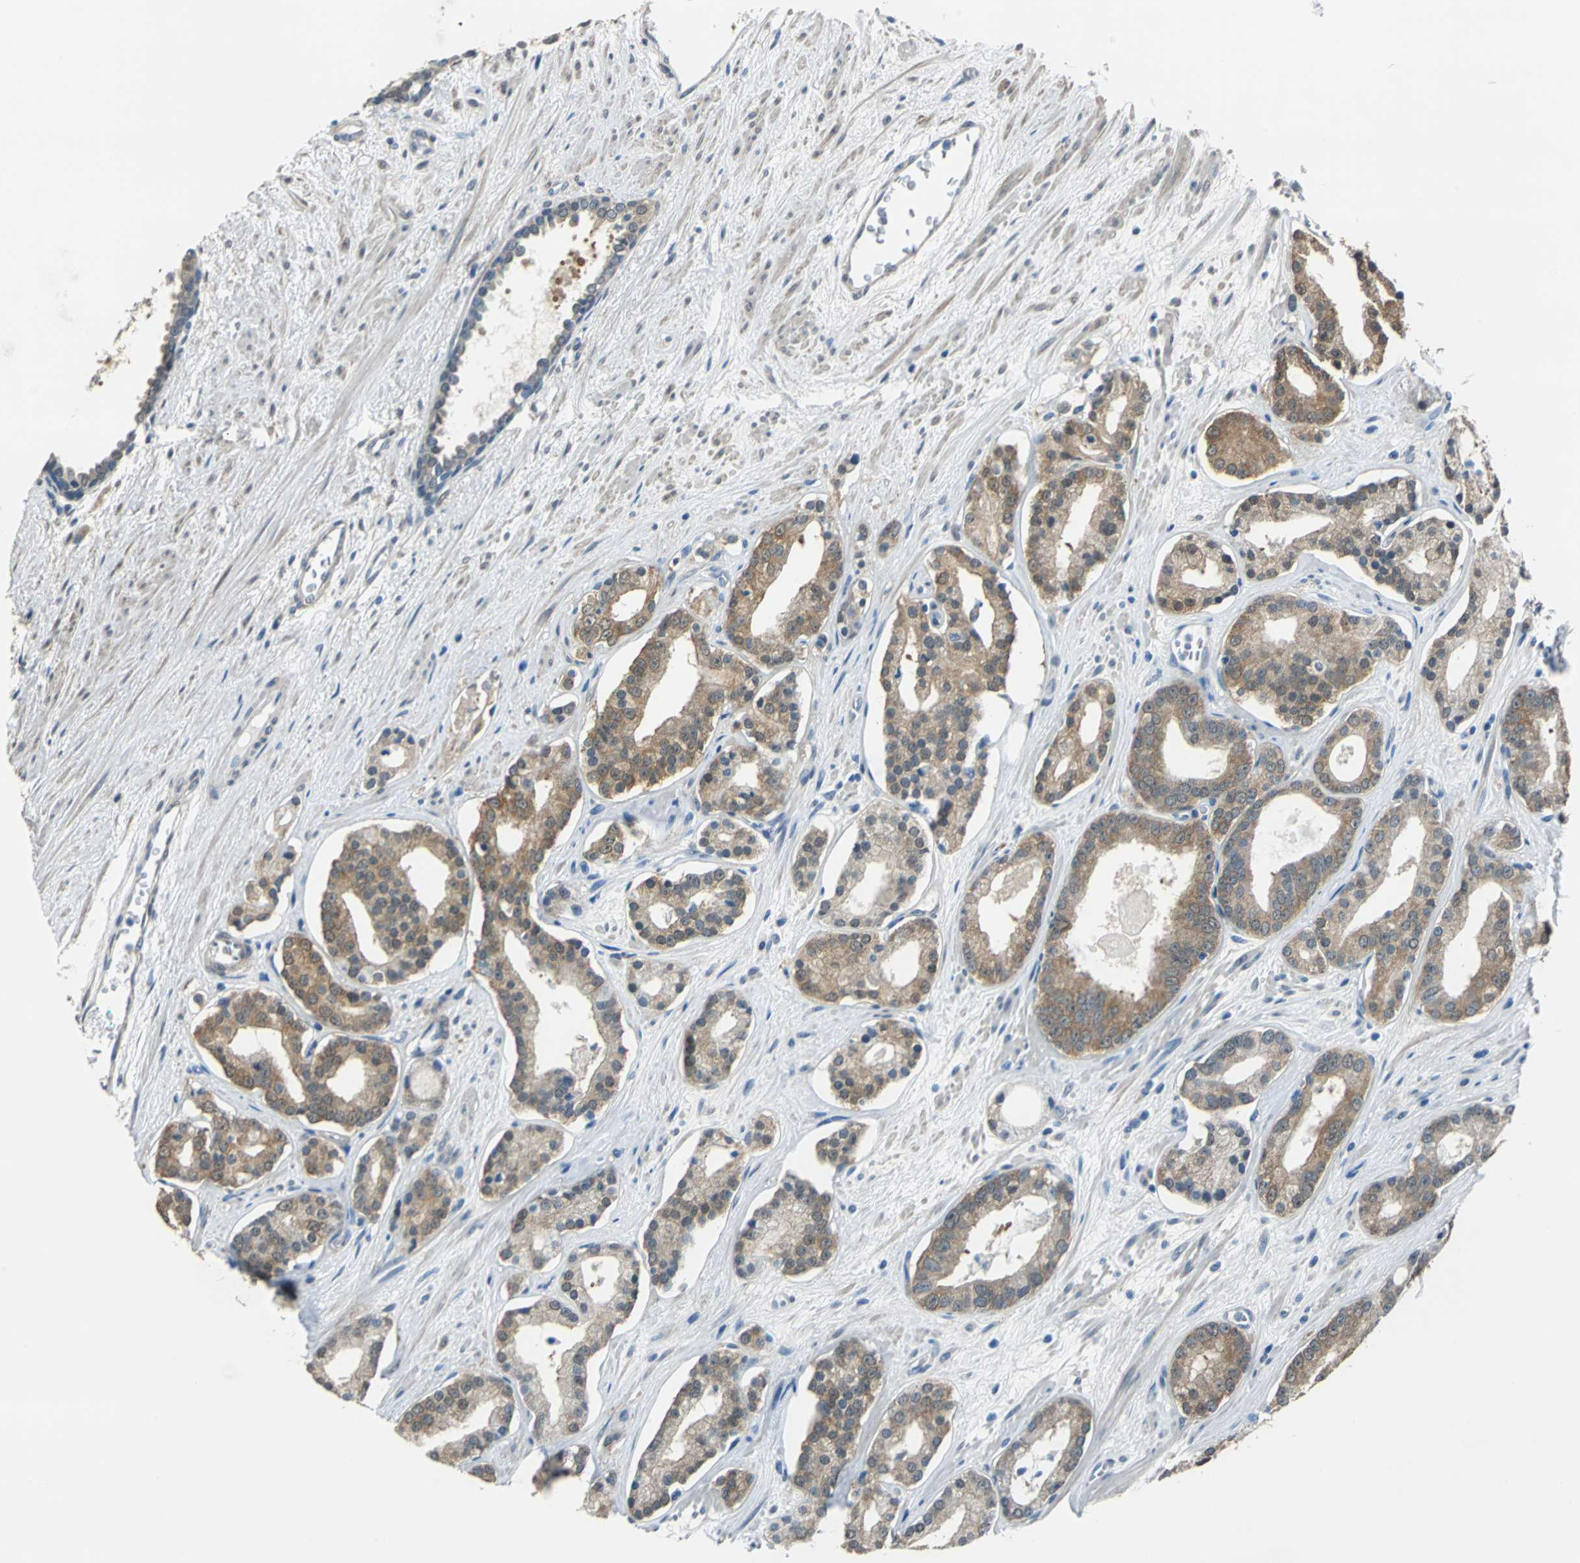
{"staining": {"intensity": "moderate", "quantity": ">75%", "location": "cytoplasmic/membranous"}, "tissue": "prostate cancer", "cell_type": "Tumor cells", "image_type": "cancer", "snomed": [{"axis": "morphology", "description": "Adenocarcinoma, Low grade"}, {"axis": "topography", "description": "Prostate"}], "caption": "Moderate cytoplasmic/membranous positivity for a protein is present in about >75% of tumor cells of prostate low-grade adenocarcinoma using IHC.", "gene": "FKBP4", "patient": {"sex": "male", "age": 63}}